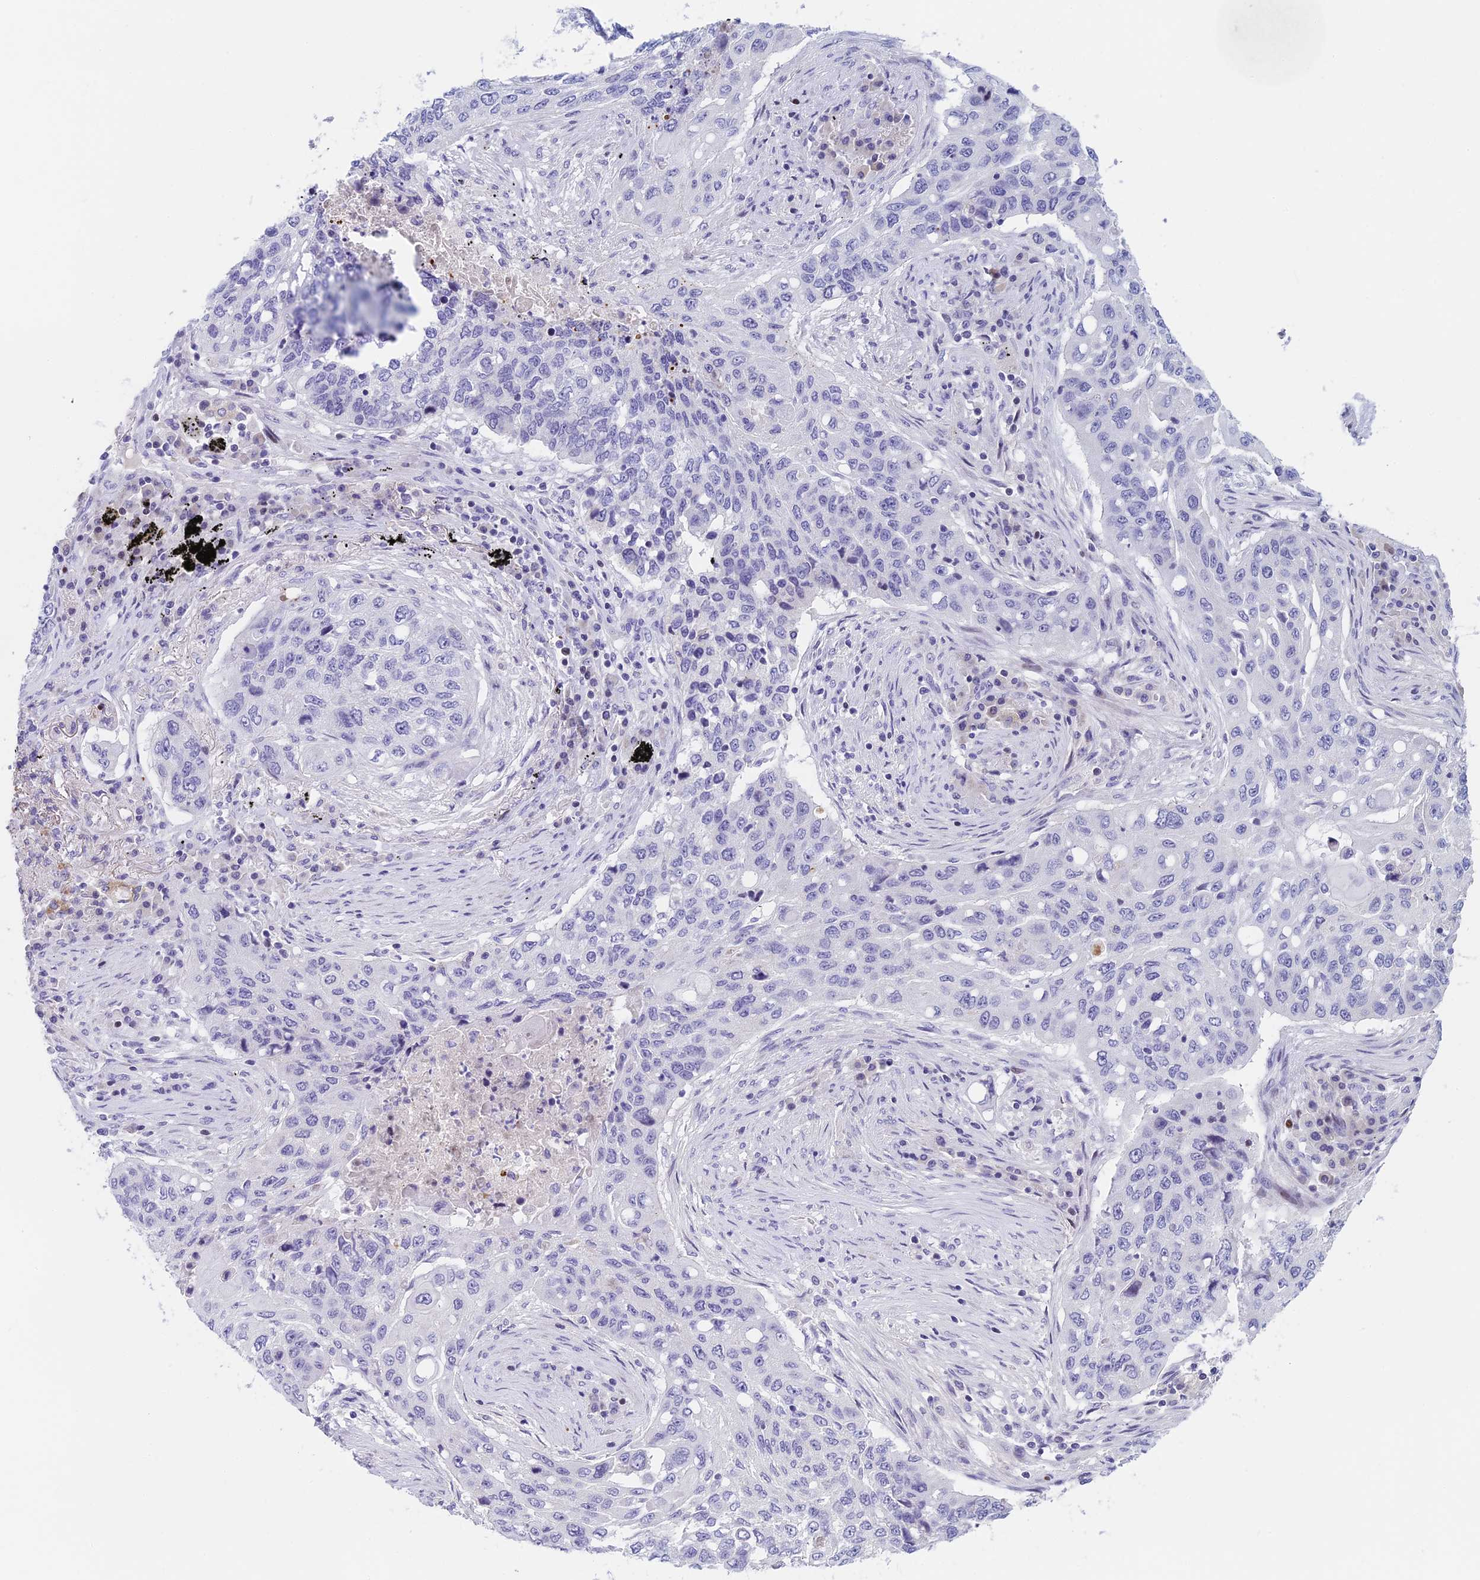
{"staining": {"intensity": "negative", "quantity": "none", "location": "none"}, "tissue": "lung cancer", "cell_type": "Tumor cells", "image_type": "cancer", "snomed": [{"axis": "morphology", "description": "Squamous cell carcinoma, NOS"}, {"axis": "topography", "description": "Lung"}], "caption": "This is an immunohistochemistry histopathology image of lung cancer. There is no expression in tumor cells.", "gene": "REXO5", "patient": {"sex": "female", "age": 63}}